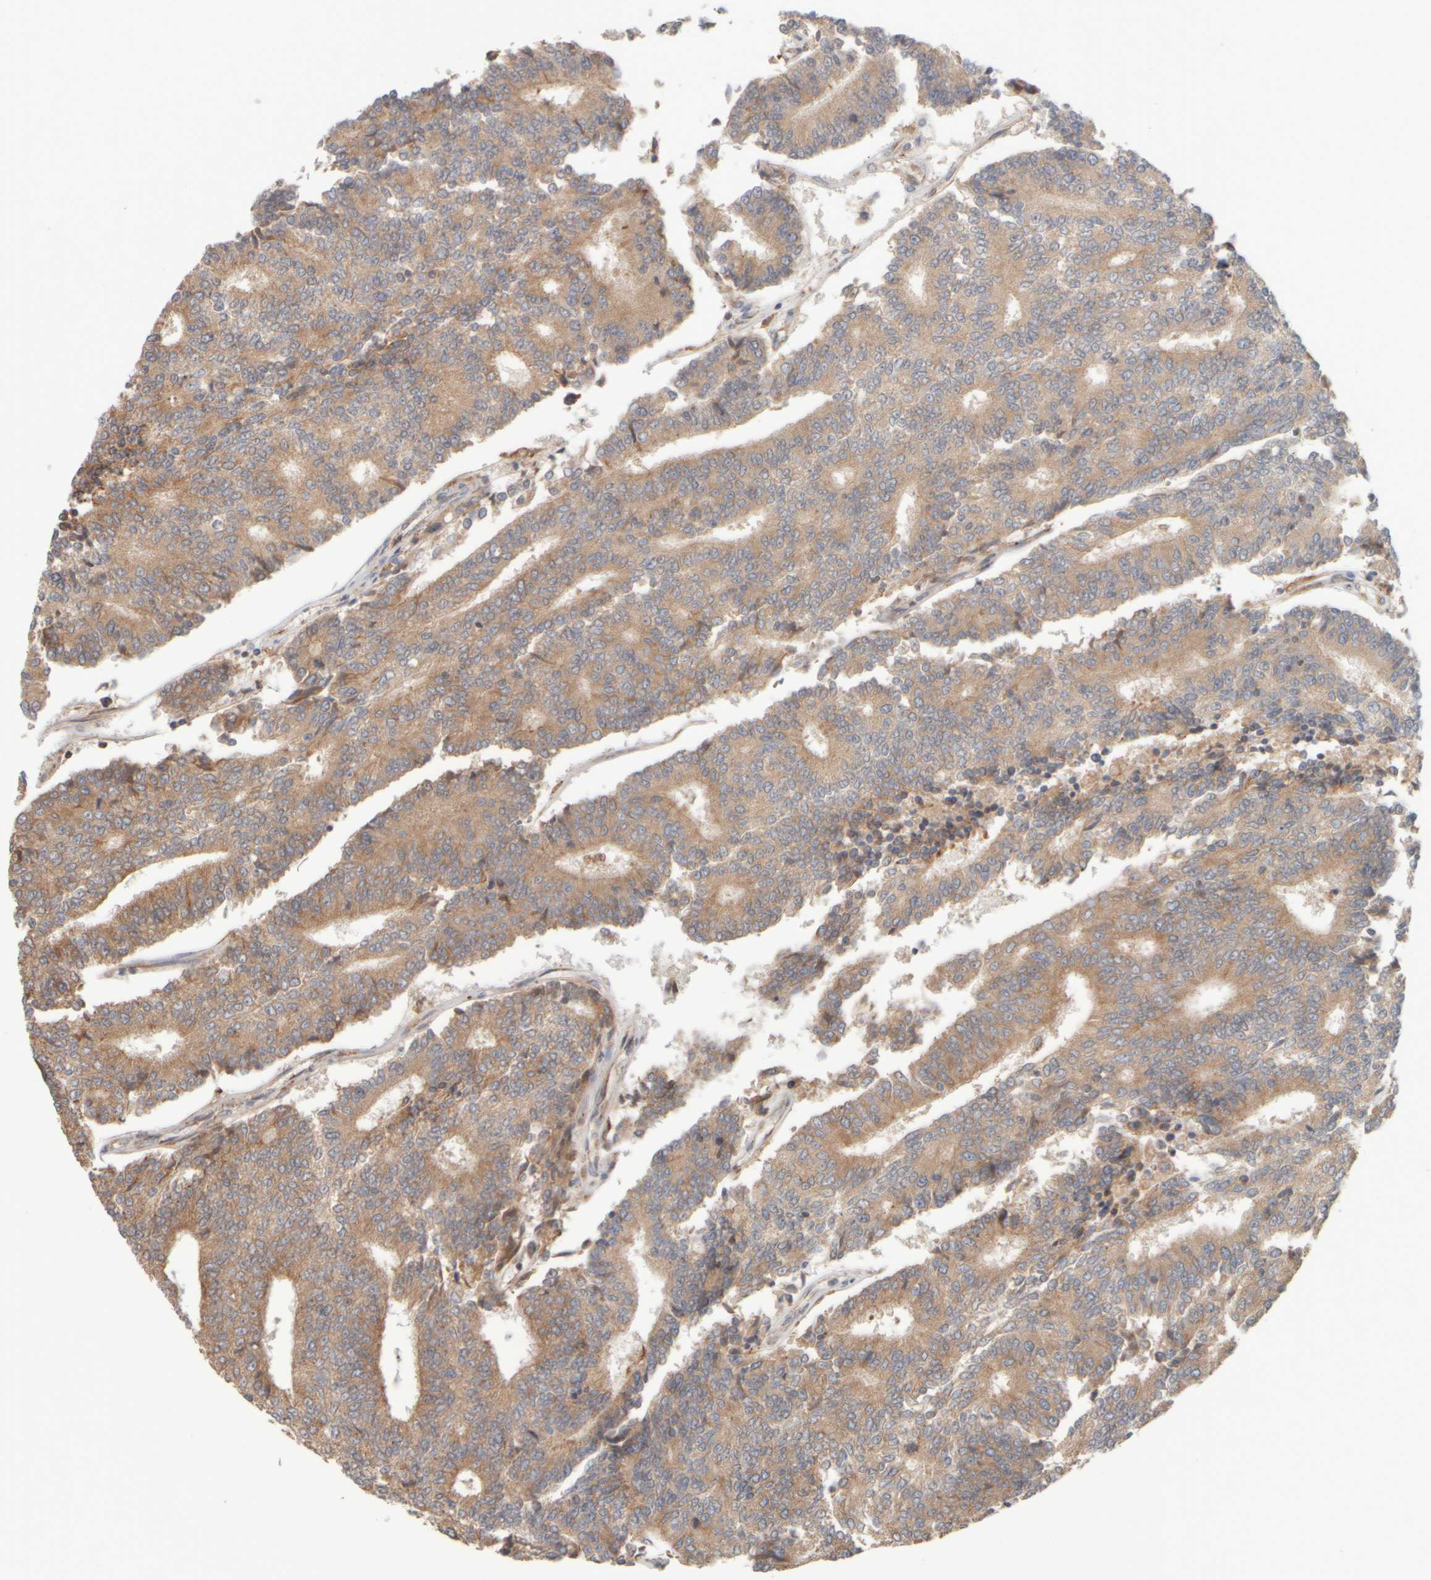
{"staining": {"intensity": "moderate", "quantity": ">75%", "location": "cytoplasmic/membranous"}, "tissue": "prostate cancer", "cell_type": "Tumor cells", "image_type": "cancer", "snomed": [{"axis": "morphology", "description": "Normal tissue, NOS"}, {"axis": "morphology", "description": "Adenocarcinoma, High grade"}, {"axis": "topography", "description": "Prostate"}, {"axis": "topography", "description": "Seminal veicle"}], "caption": "High-power microscopy captured an immunohistochemistry image of prostate cancer (high-grade adenocarcinoma), revealing moderate cytoplasmic/membranous staining in about >75% of tumor cells.", "gene": "EIF2B3", "patient": {"sex": "male", "age": 55}}